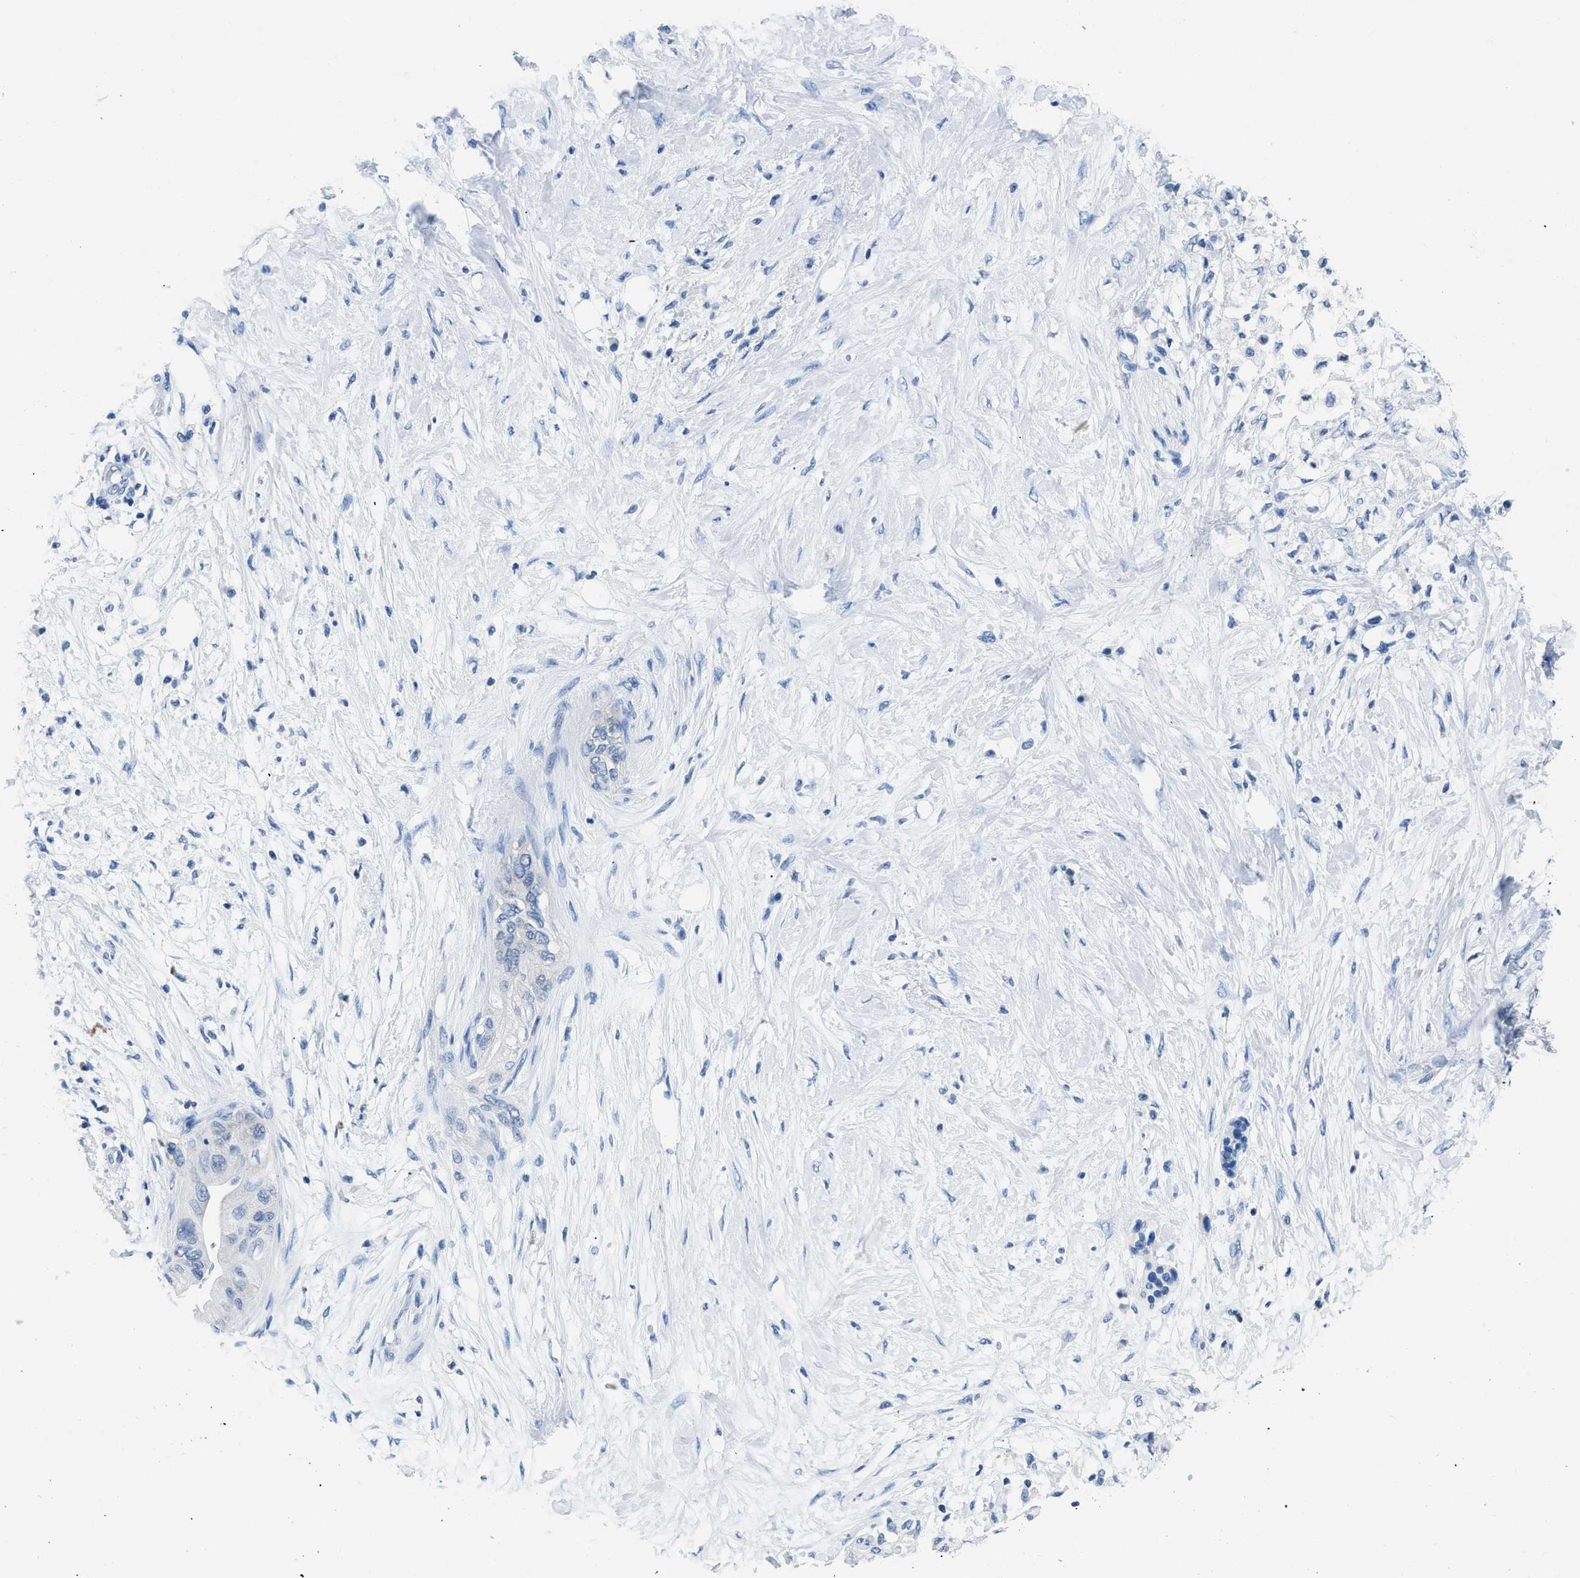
{"staining": {"intensity": "negative", "quantity": "none", "location": "none"}, "tissue": "pancreatic cancer", "cell_type": "Tumor cells", "image_type": "cancer", "snomed": [{"axis": "morphology", "description": "Normal tissue, NOS"}, {"axis": "morphology", "description": "Adenocarcinoma, NOS"}, {"axis": "topography", "description": "Pancreas"}, {"axis": "topography", "description": "Duodenum"}], "caption": "DAB immunohistochemical staining of pancreatic cancer demonstrates no significant positivity in tumor cells. (IHC, brightfield microscopy, high magnification).", "gene": "NFATC2", "patient": {"sex": "female", "age": 60}}